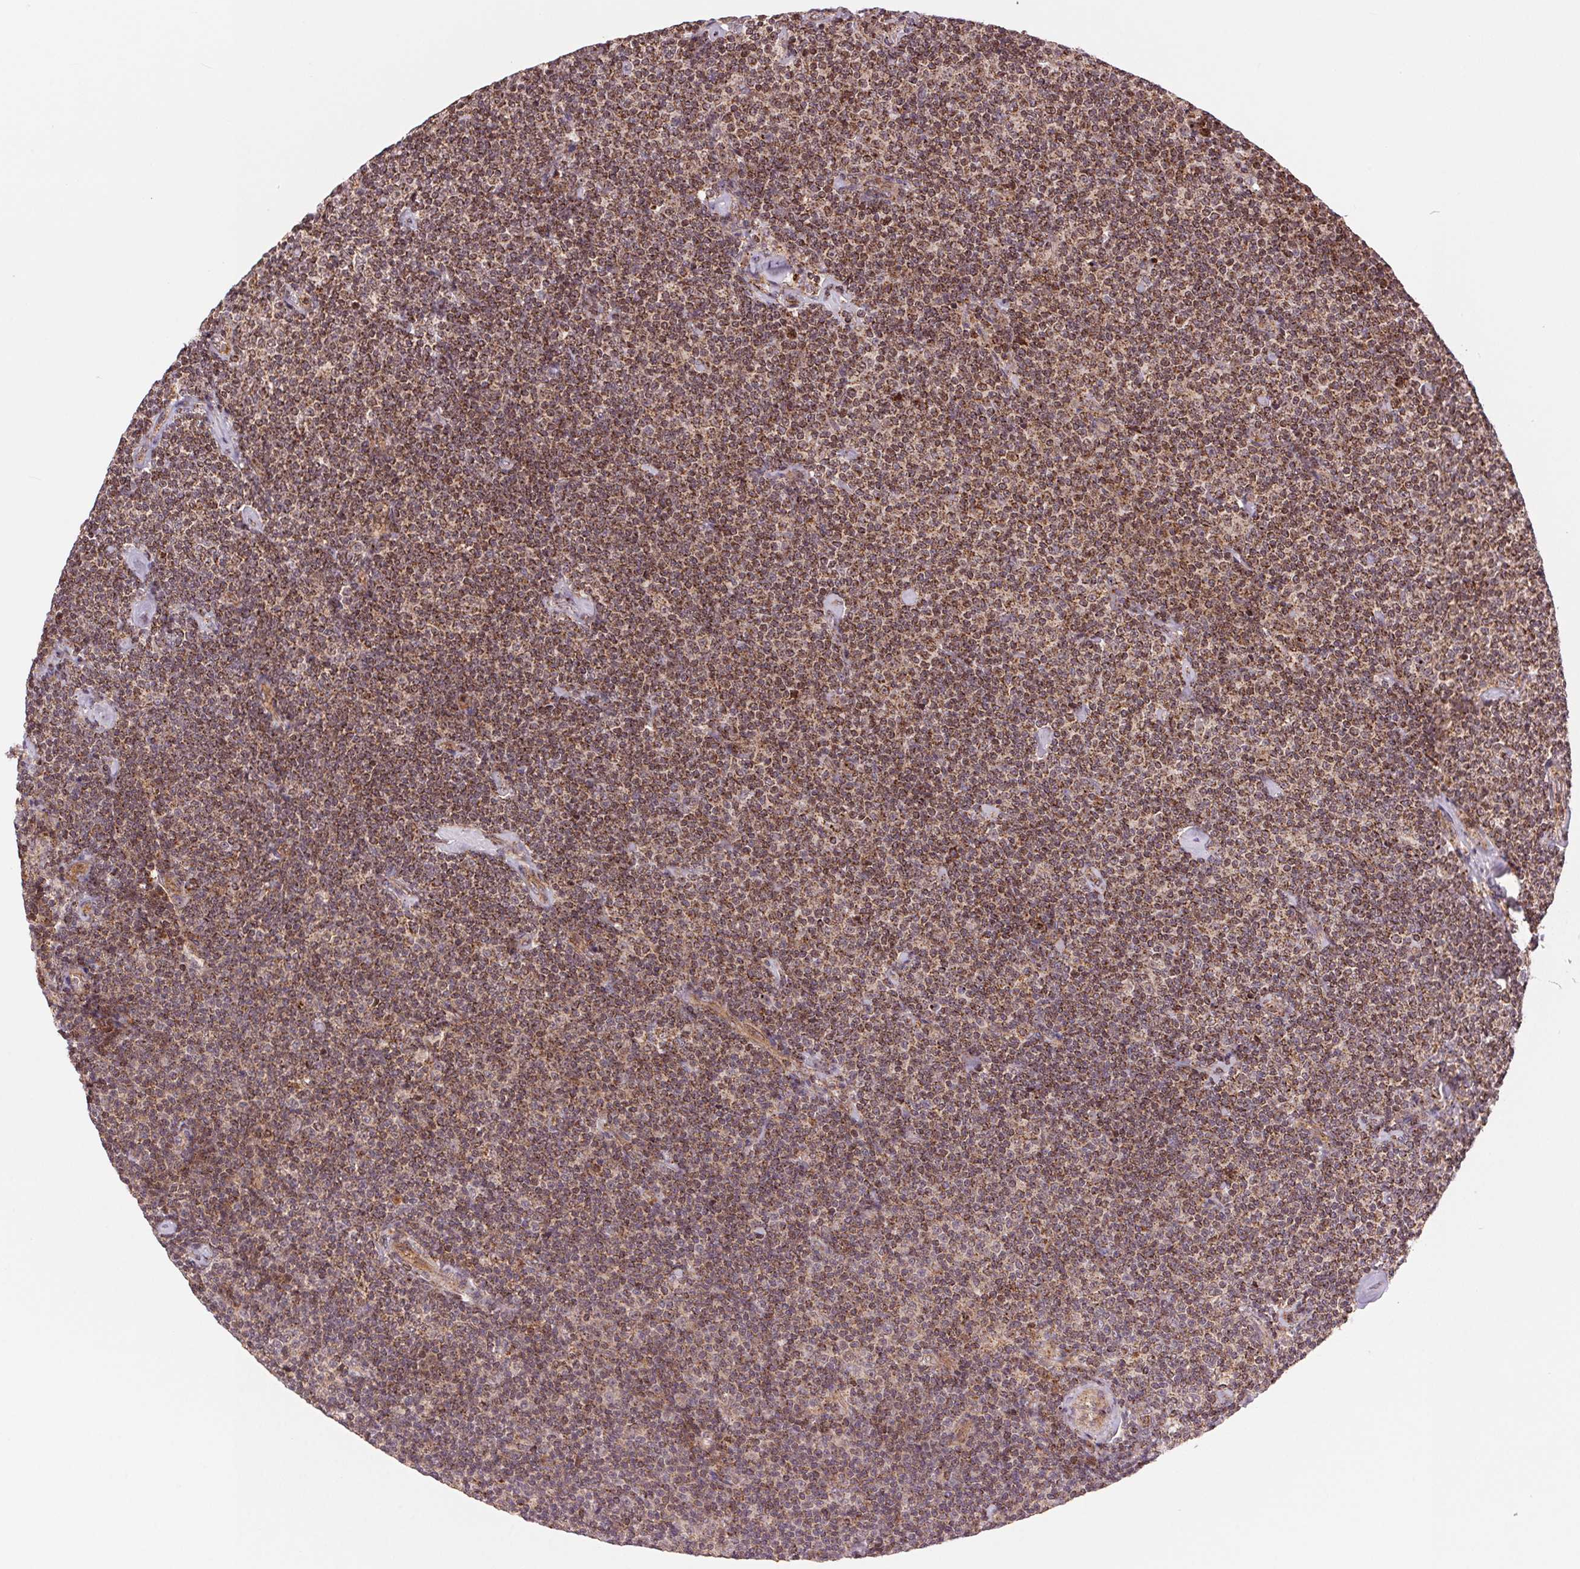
{"staining": {"intensity": "moderate", "quantity": ">75%", "location": "cytoplasmic/membranous"}, "tissue": "lymphoma", "cell_type": "Tumor cells", "image_type": "cancer", "snomed": [{"axis": "morphology", "description": "Malignant lymphoma, non-Hodgkin's type, Low grade"}, {"axis": "topography", "description": "Lymph node"}], "caption": "Immunohistochemistry (IHC) image of neoplastic tissue: human low-grade malignant lymphoma, non-Hodgkin's type stained using immunohistochemistry demonstrates medium levels of moderate protein expression localized specifically in the cytoplasmic/membranous of tumor cells, appearing as a cytoplasmic/membranous brown color.", "gene": "CHMP4B", "patient": {"sex": "male", "age": 81}}